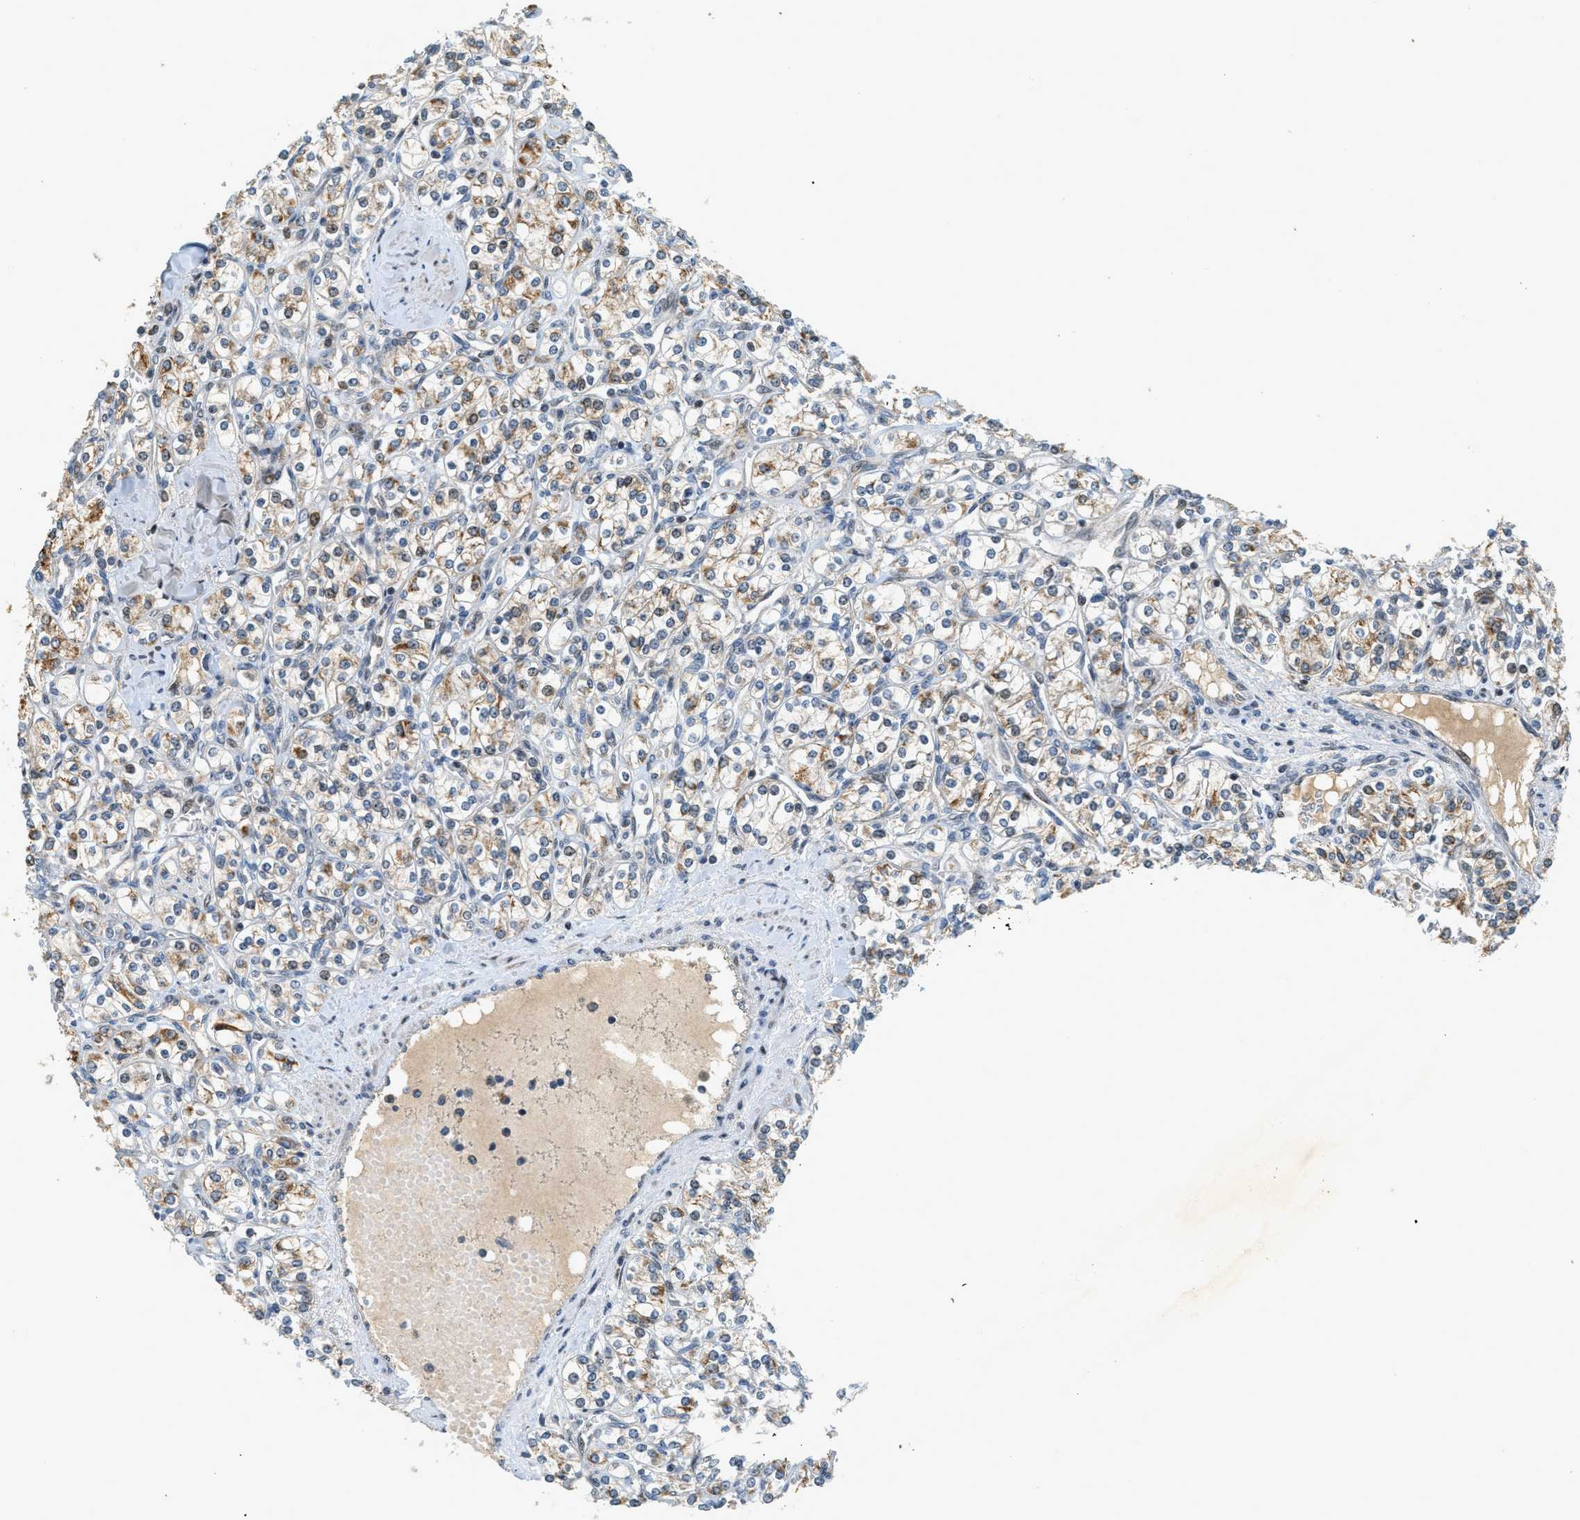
{"staining": {"intensity": "moderate", "quantity": "25%-75%", "location": "cytoplasmic/membranous"}, "tissue": "renal cancer", "cell_type": "Tumor cells", "image_type": "cancer", "snomed": [{"axis": "morphology", "description": "Adenocarcinoma, NOS"}, {"axis": "topography", "description": "Kidney"}], "caption": "Adenocarcinoma (renal) stained for a protein (brown) shows moderate cytoplasmic/membranous positive expression in approximately 25%-75% of tumor cells.", "gene": "TRAPPC14", "patient": {"sex": "male", "age": 77}}